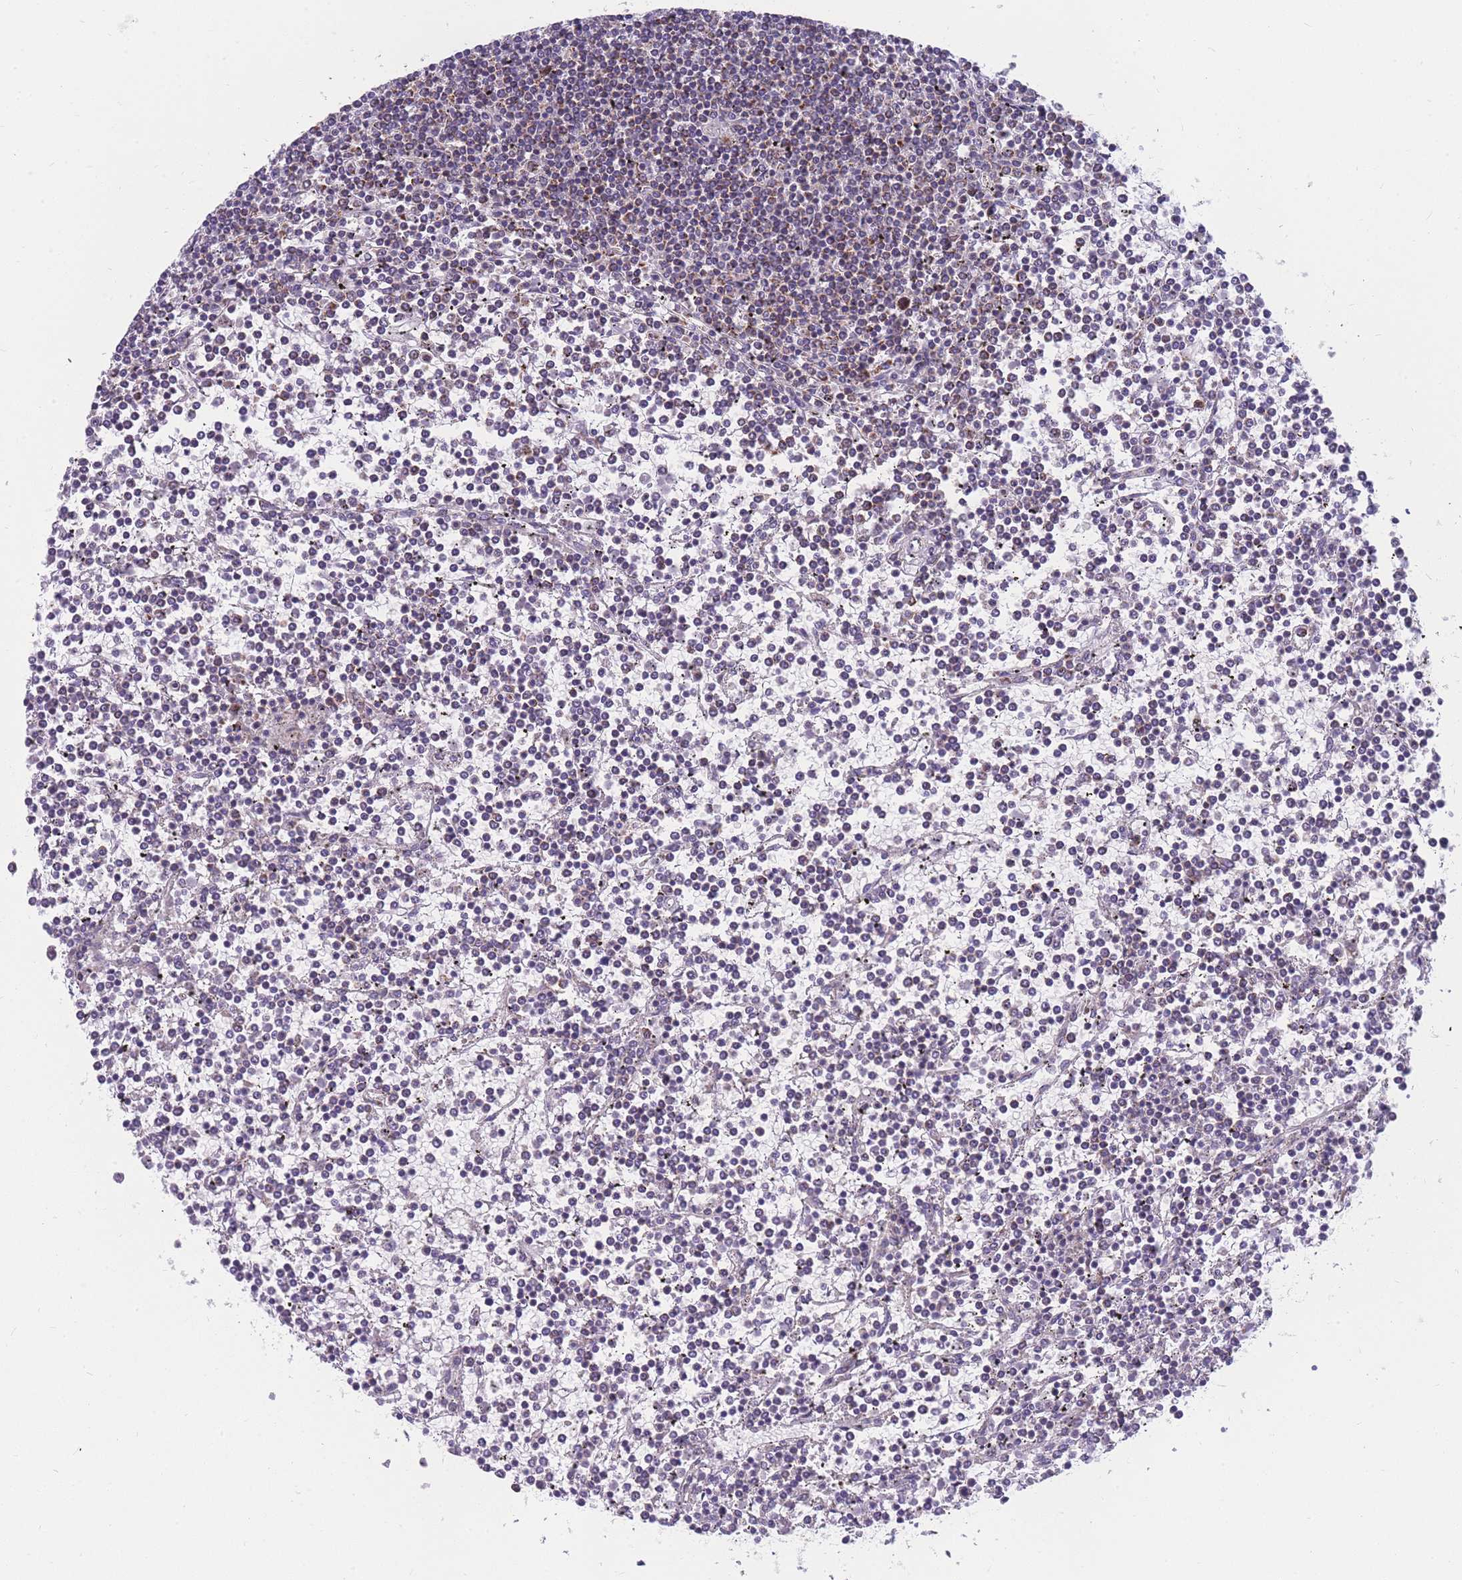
{"staining": {"intensity": "negative", "quantity": "none", "location": "none"}, "tissue": "lymphoma", "cell_type": "Tumor cells", "image_type": "cancer", "snomed": [{"axis": "morphology", "description": "Malignant lymphoma, non-Hodgkin's type, Low grade"}, {"axis": "topography", "description": "Spleen"}], "caption": "There is no significant positivity in tumor cells of low-grade malignant lymphoma, non-Hodgkin's type.", "gene": "MRPS11", "patient": {"sex": "female", "age": 19}}